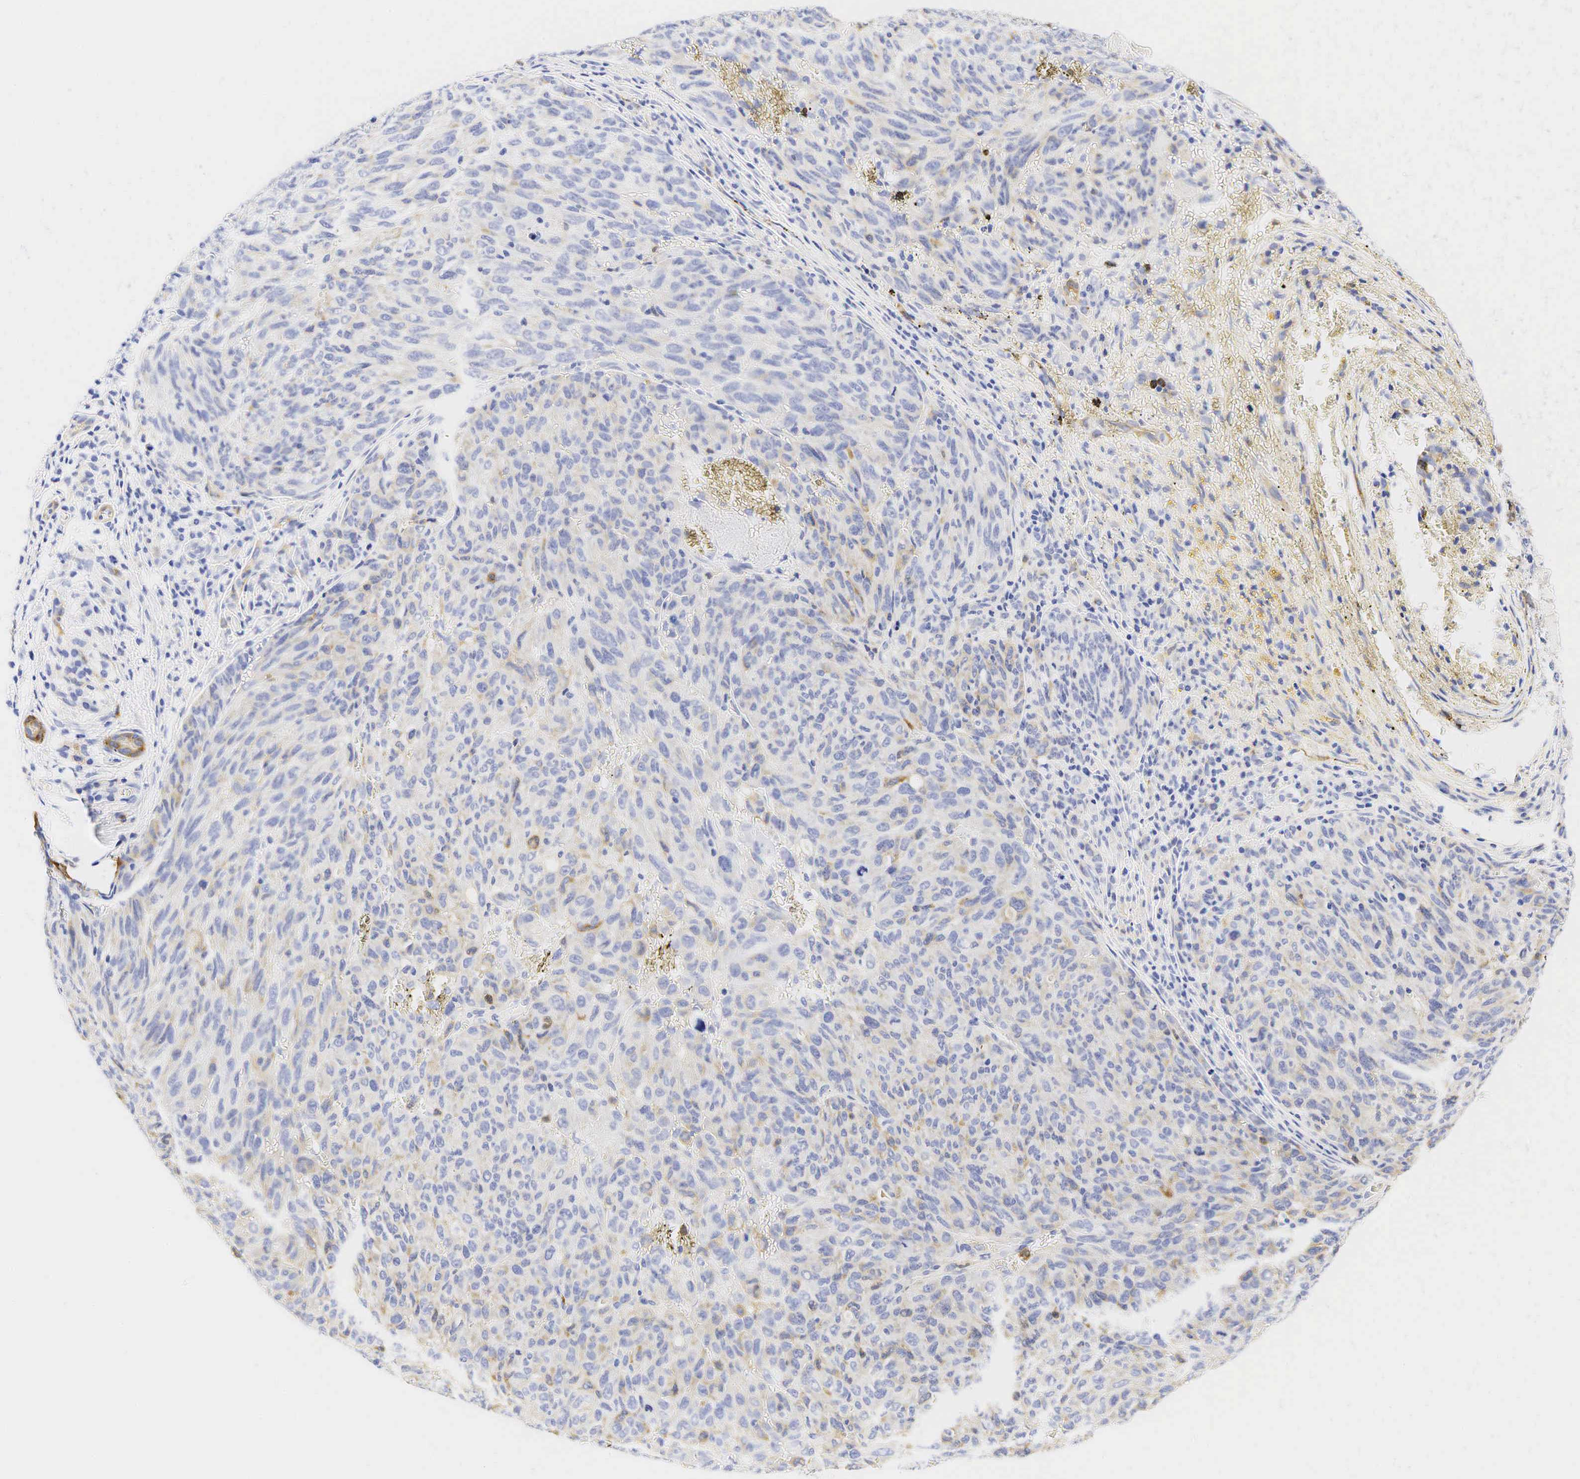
{"staining": {"intensity": "weak", "quantity": "25%-75%", "location": "cytoplasmic/membranous"}, "tissue": "melanoma", "cell_type": "Tumor cells", "image_type": "cancer", "snomed": [{"axis": "morphology", "description": "Malignant melanoma, NOS"}, {"axis": "topography", "description": "Skin"}], "caption": "Tumor cells show low levels of weak cytoplasmic/membranous expression in about 25%-75% of cells in melanoma. The staining was performed using DAB, with brown indicating positive protein expression. Nuclei are stained blue with hematoxylin.", "gene": "TNFRSF8", "patient": {"sex": "male", "age": 76}}